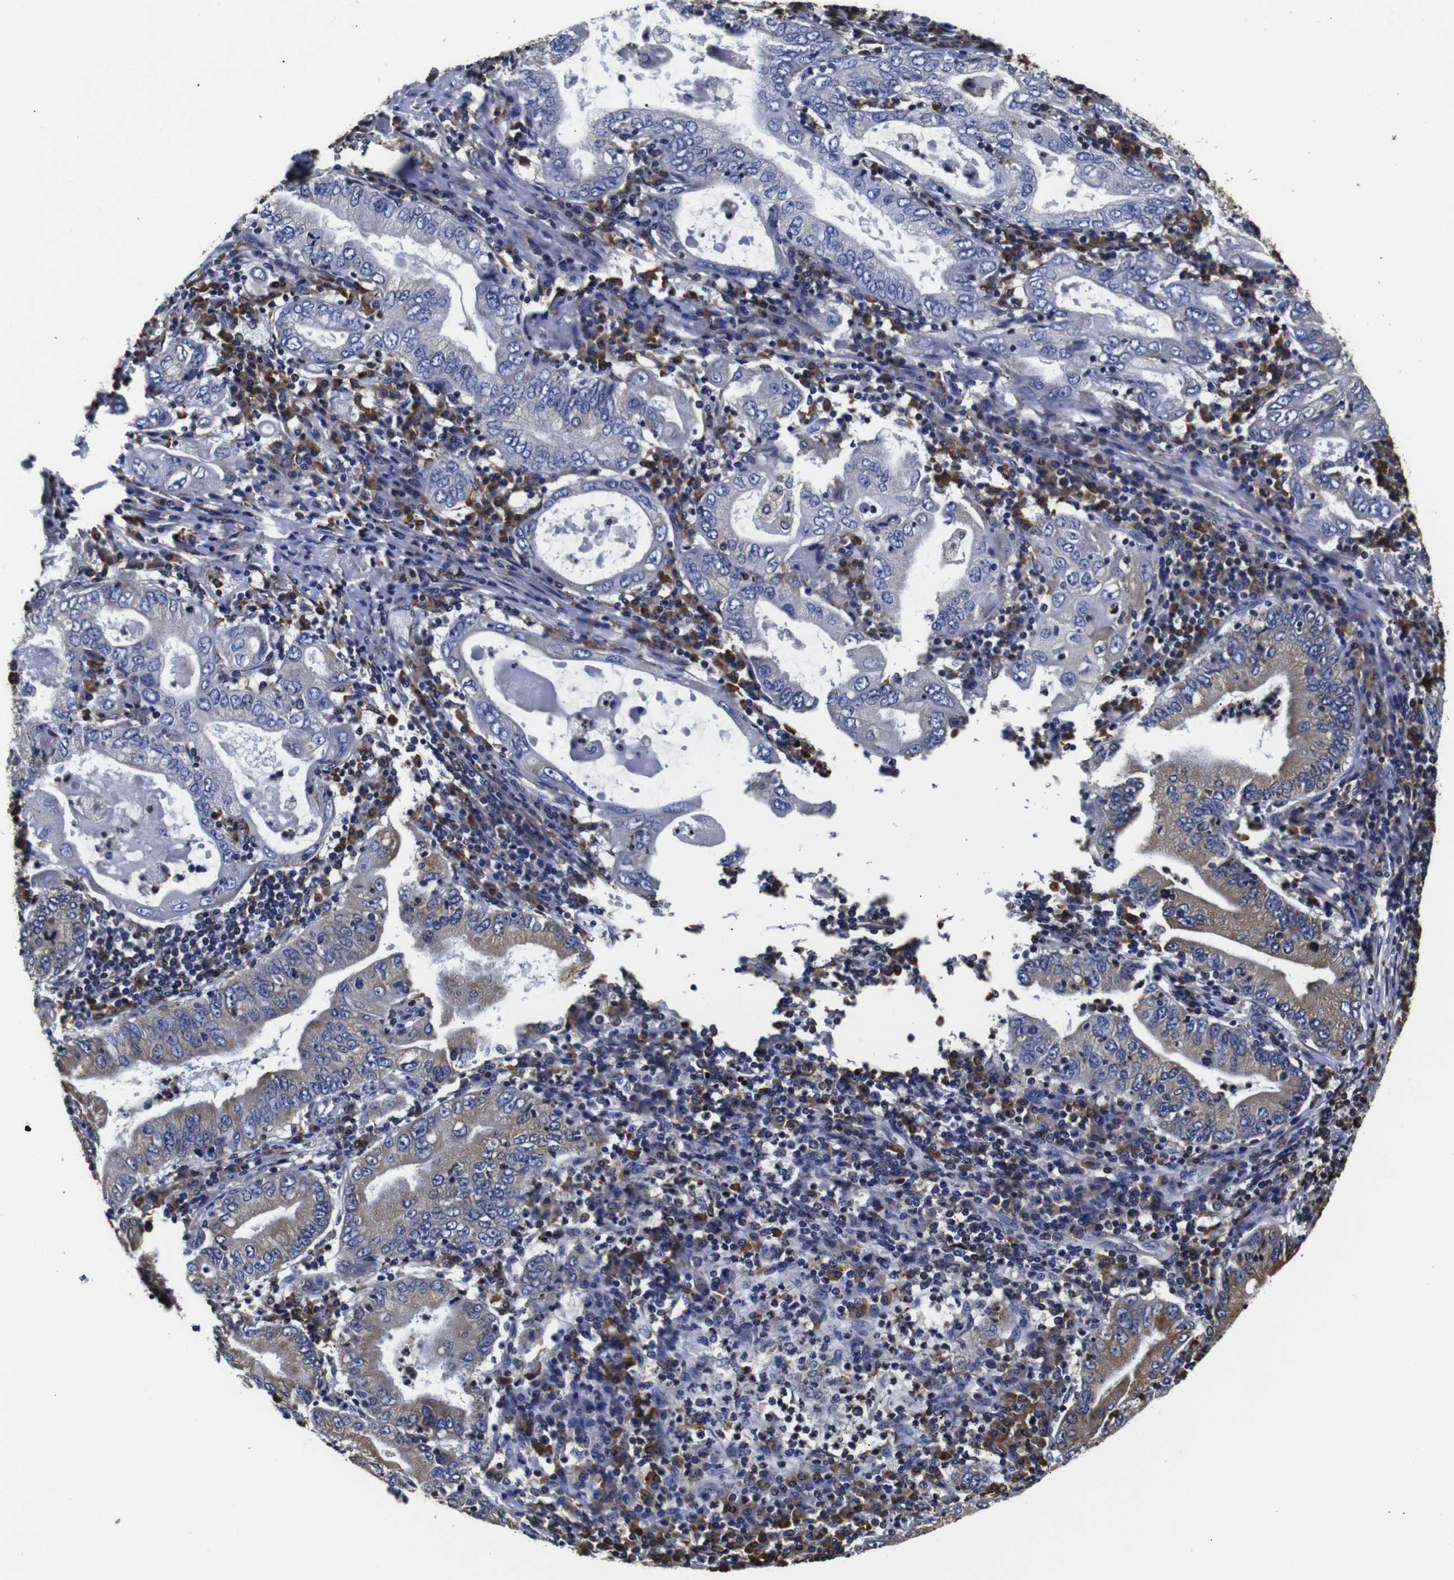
{"staining": {"intensity": "moderate", "quantity": "25%-75%", "location": "cytoplasmic/membranous"}, "tissue": "stomach cancer", "cell_type": "Tumor cells", "image_type": "cancer", "snomed": [{"axis": "morphology", "description": "Normal tissue, NOS"}, {"axis": "morphology", "description": "Adenocarcinoma, NOS"}, {"axis": "topography", "description": "Esophagus"}, {"axis": "topography", "description": "Stomach, upper"}, {"axis": "topography", "description": "Peripheral nerve tissue"}], "caption": "A brown stain highlights moderate cytoplasmic/membranous positivity of a protein in stomach cancer (adenocarcinoma) tumor cells.", "gene": "PPIB", "patient": {"sex": "male", "age": 62}}